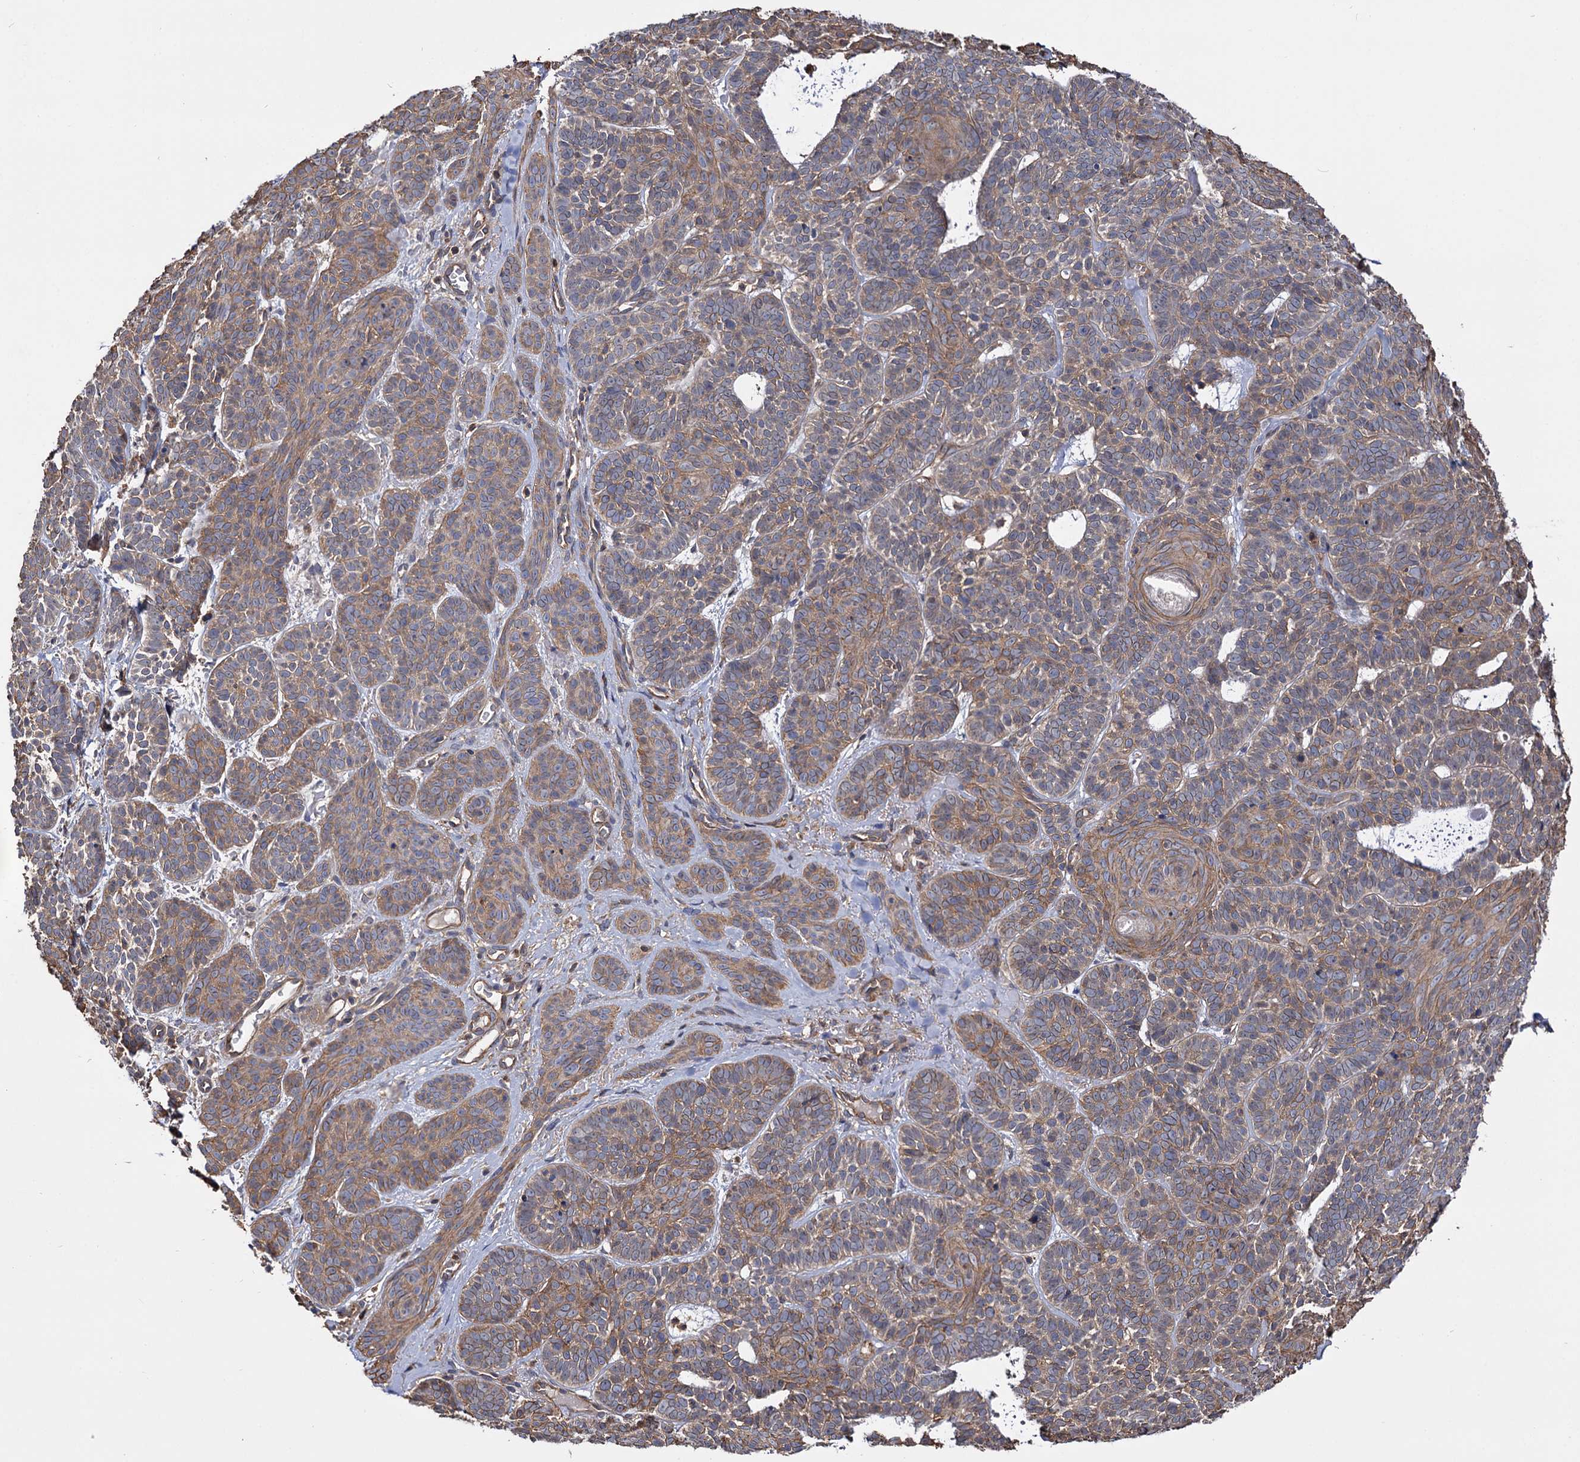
{"staining": {"intensity": "moderate", "quantity": ">75%", "location": "cytoplasmic/membranous"}, "tissue": "skin cancer", "cell_type": "Tumor cells", "image_type": "cancer", "snomed": [{"axis": "morphology", "description": "Basal cell carcinoma"}, {"axis": "topography", "description": "Skin"}], "caption": "This histopathology image shows skin basal cell carcinoma stained with IHC to label a protein in brown. The cytoplasmic/membranous of tumor cells show moderate positivity for the protein. Nuclei are counter-stained blue.", "gene": "IDI1", "patient": {"sex": "male", "age": 85}}